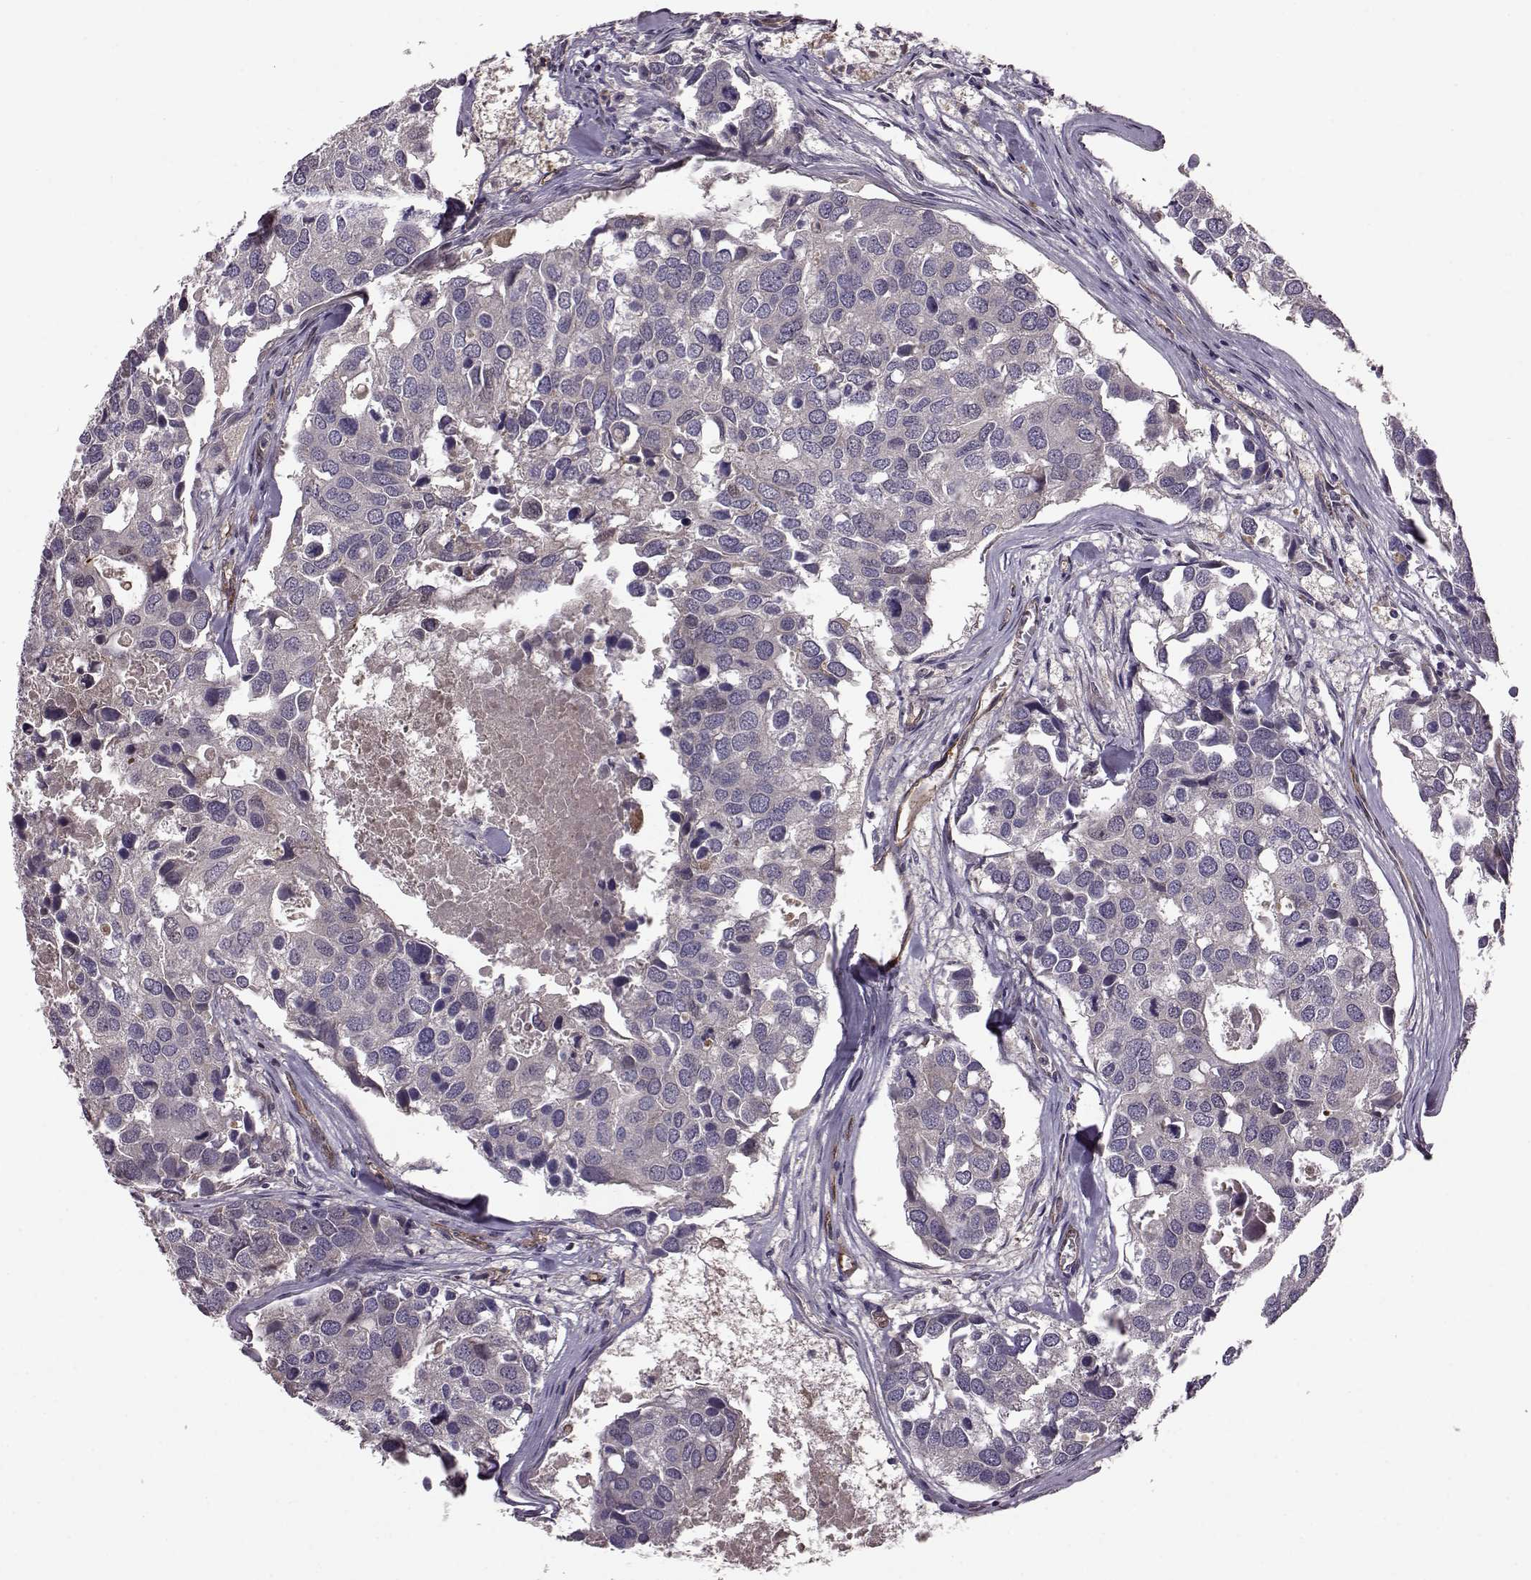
{"staining": {"intensity": "negative", "quantity": "none", "location": "none"}, "tissue": "breast cancer", "cell_type": "Tumor cells", "image_type": "cancer", "snomed": [{"axis": "morphology", "description": "Duct carcinoma"}, {"axis": "topography", "description": "Breast"}], "caption": "DAB immunohistochemical staining of human infiltrating ductal carcinoma (breast) reveals no significant staining in tumor cells.", "gene": "SYNPO", "patient": {"sex": "female", "age": 83}}